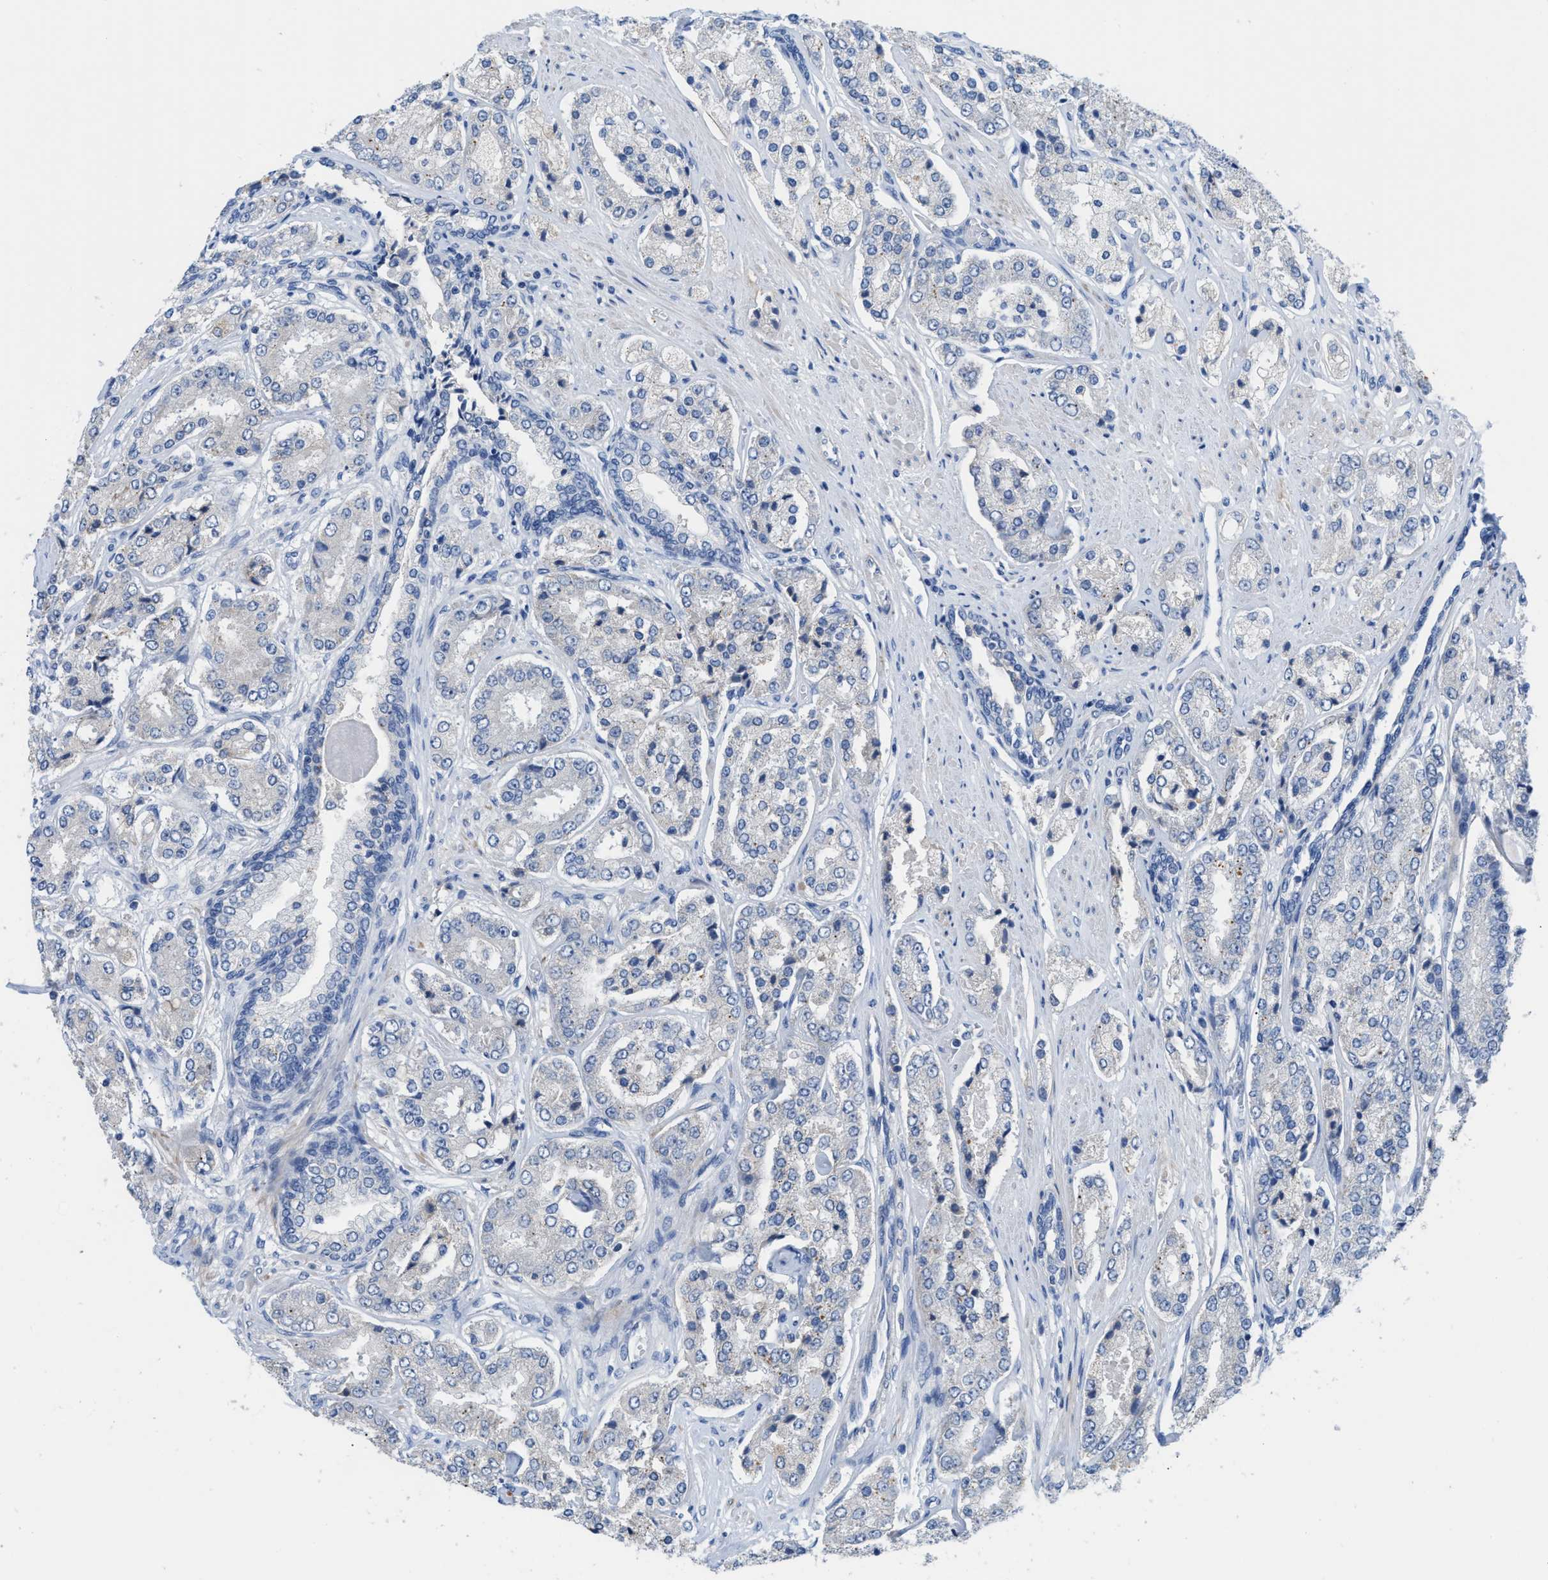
{"staining": {"intensity": "negative", "quantity": "none", "location": "none"}, "tissue": "prostate cancer", "cell_type": "Tumor cells", "image_type": "cancer", "snomed": [{"axis": "morphology", "description": "Adenocarcinoma, High grade"}, {"axis": "topography", "description": "Prostate"}], "caption": "This histopathology image is of adenocarcinoma (high-grade) (prostate) stained with immunohistochemistry (IHC) to label a protein in brown with the nuclei are counter-stained blue. There is no expression in tumor cells.", "gene": "OR9K2", "patient": {"sex": "male", "age": 65}}